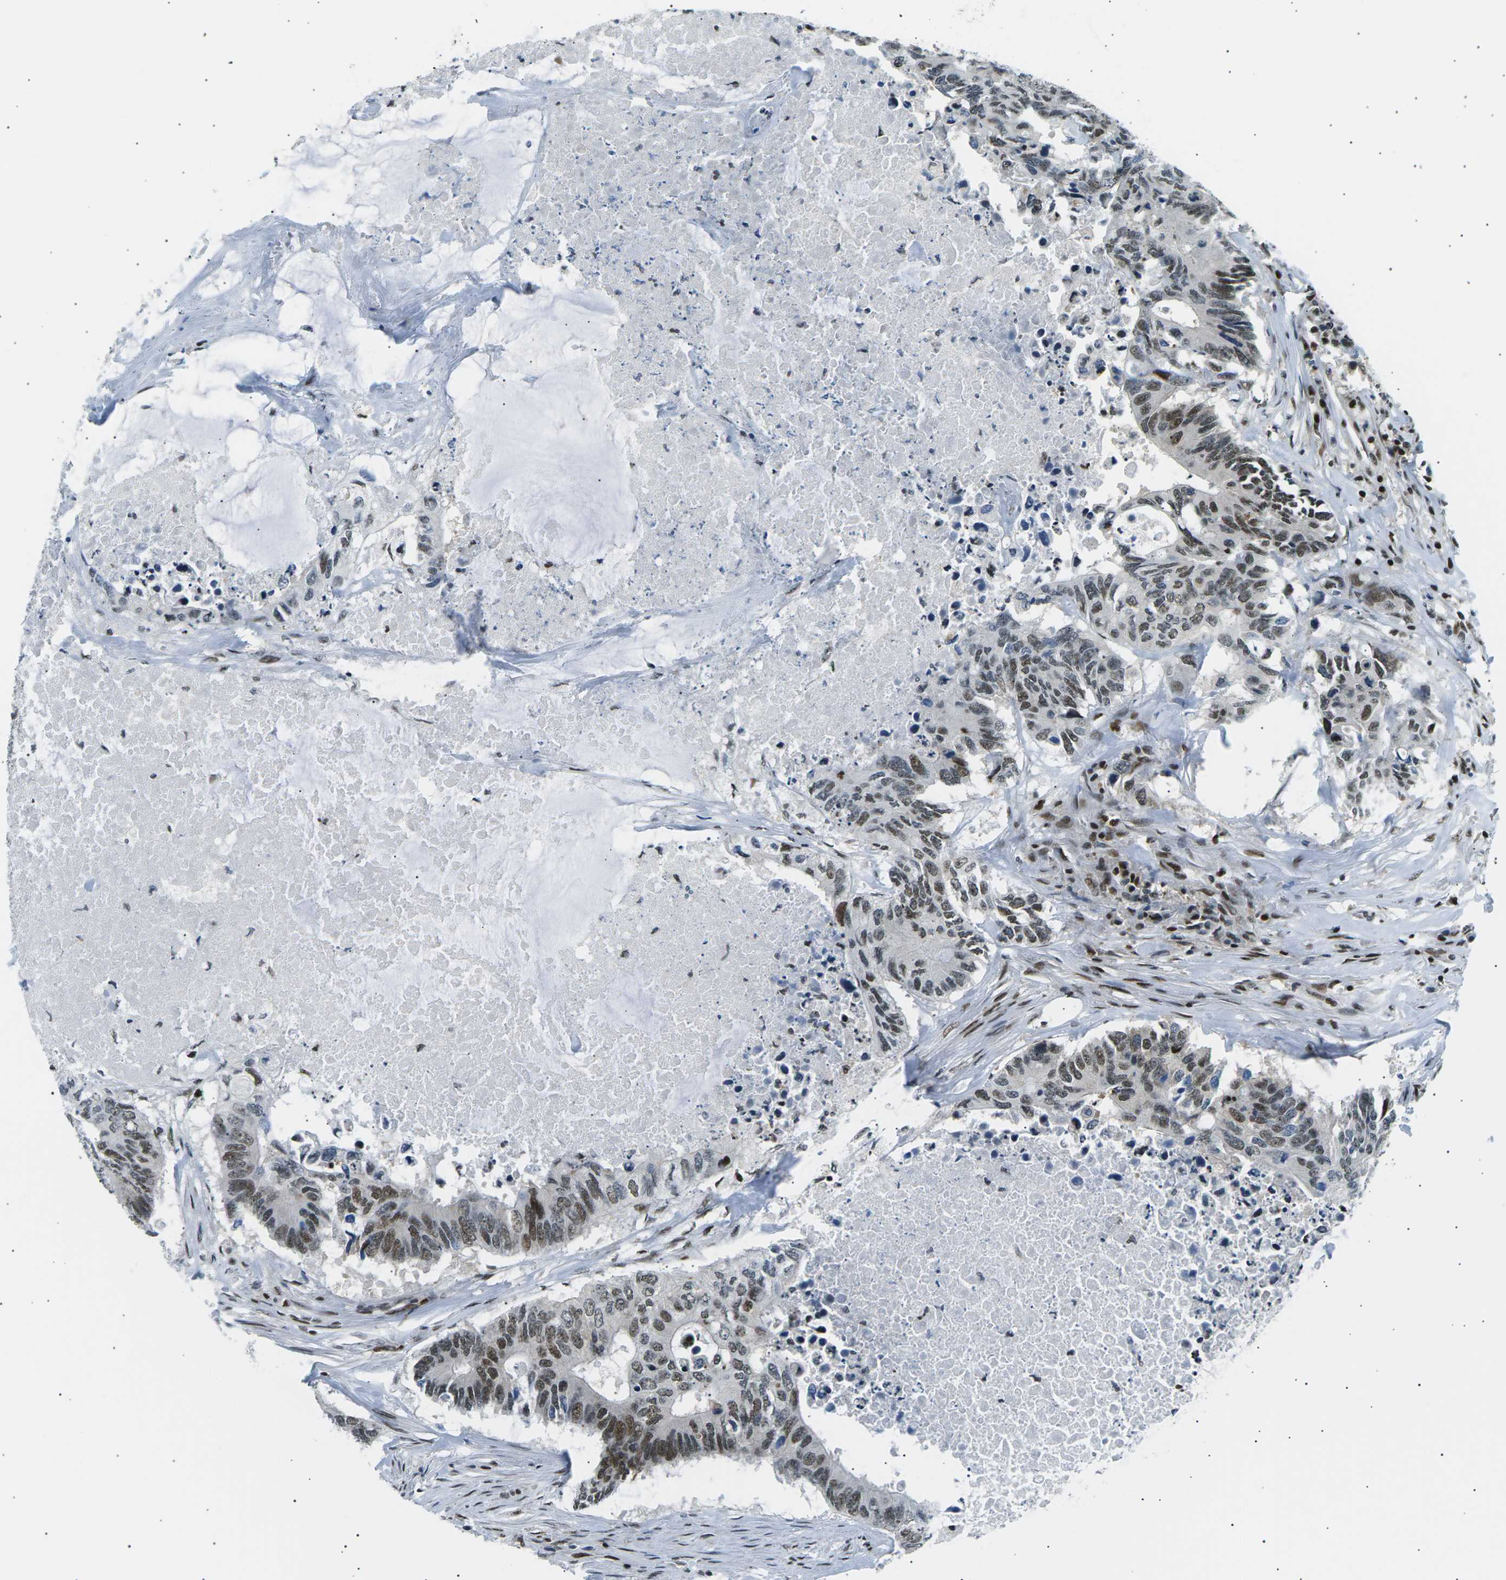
{"staining": {"intensity": "moderate", "quantity": ">75%", "location": "nuclear"}, "tissue": "colorectal cancer", "cell_type": "Tumor cells", "image_type": "cancer", "snomed": [{"axis": "morphology", "description": "Adenocarcinoma, NOS"}, {"axis": "topography", "description": "Colon"}], "caption": "A histopathology image of human colorectal cancer stained for a protein demonstrates moderate nuclear brown staining in tumor cells.", "gene": "RPA2", "patient": {"sex": "male", "age": 71}}